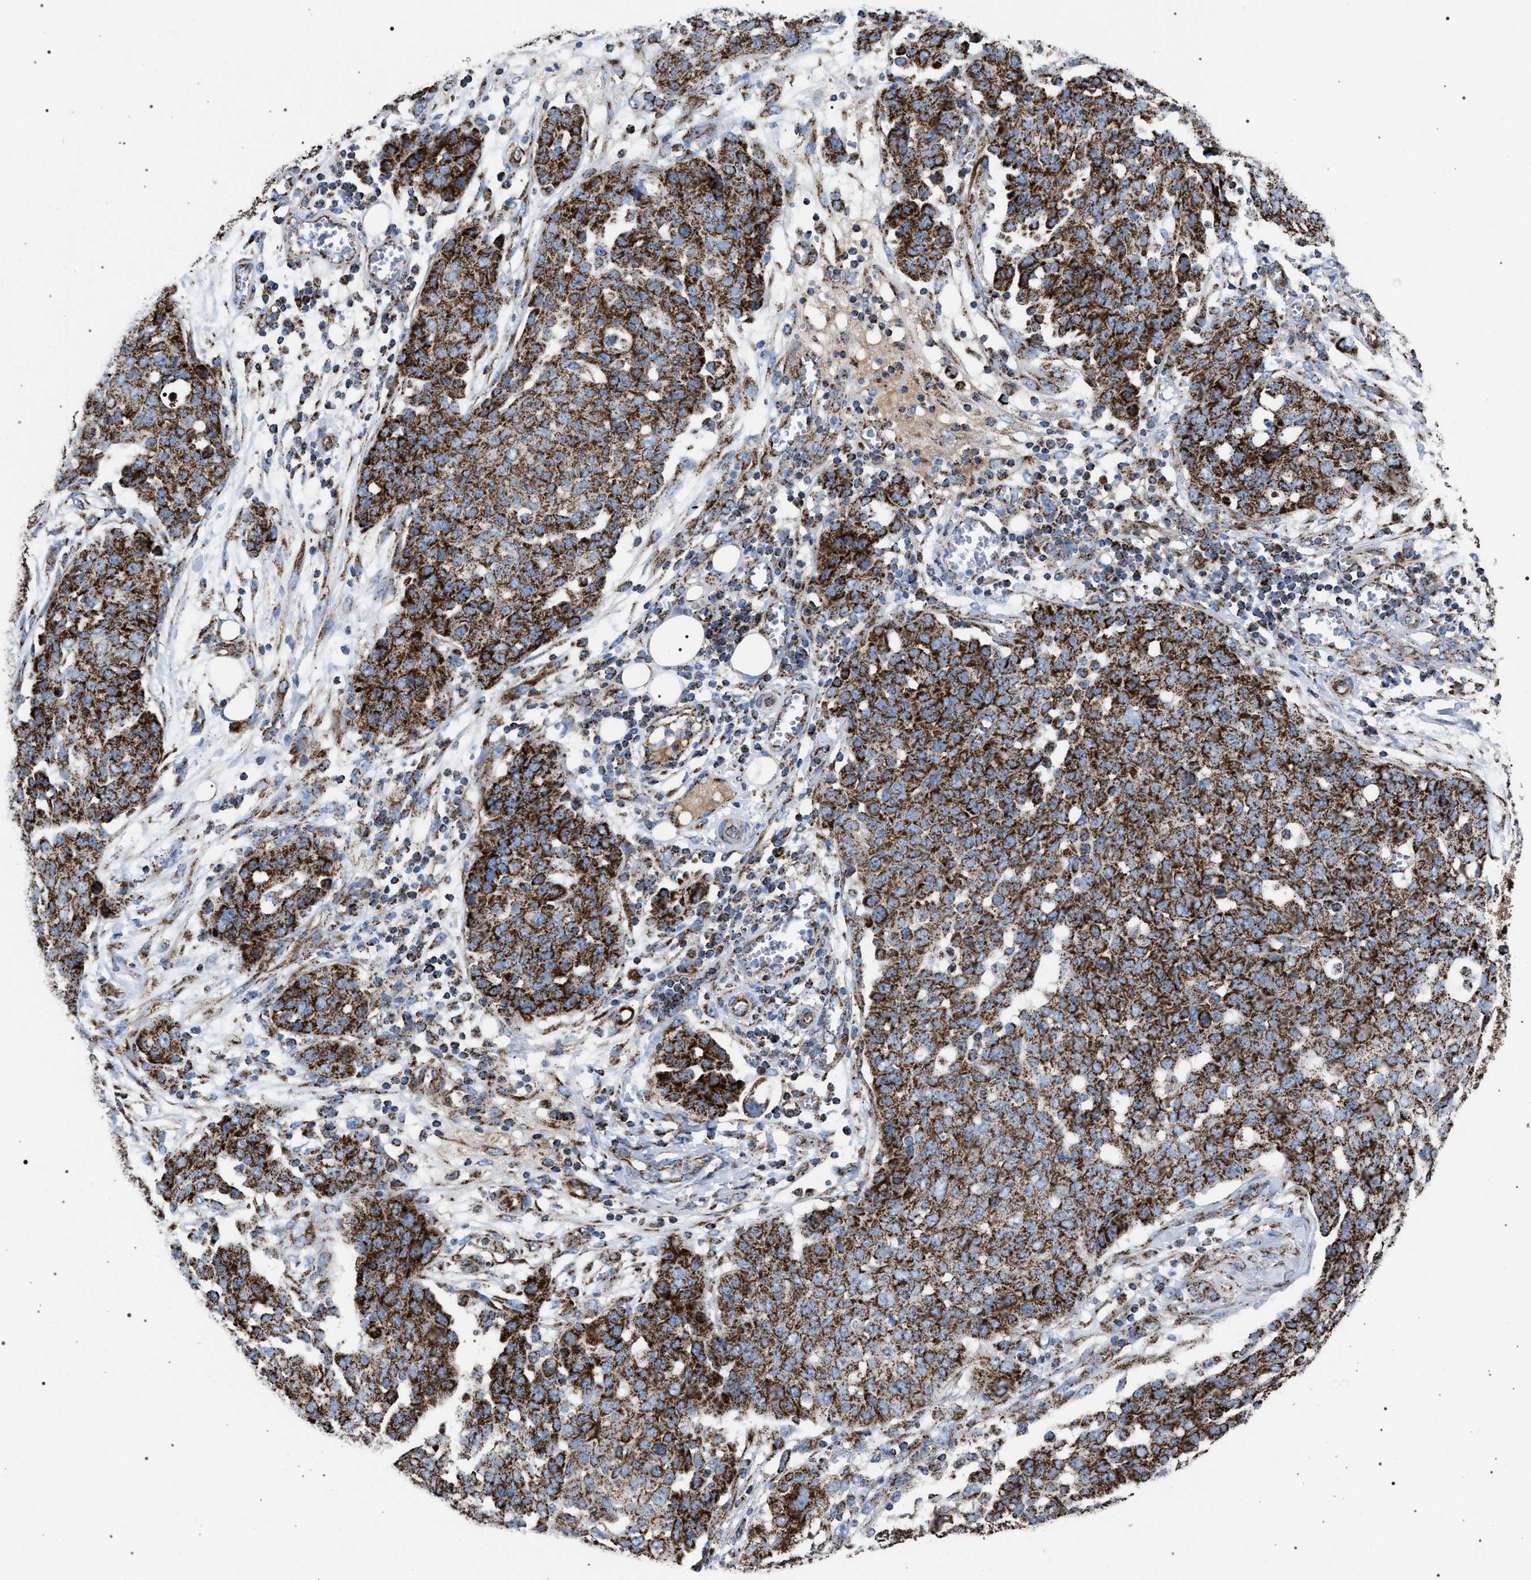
{"staining": {"intensity": "strong", "quantity": ">75%", "location": "cytoplasmic/membranous"}, "tissue": "ovarian cancer", "cell_type": "Tumor cells", "image_type": "cancer", "snomed": [{"axis": "morphology", "description": "Cystadenocarcinoma, serous, NOS"}, {"axis": "topography", "description": "Soft tissue"}, {"axis": "topography", "description": "Ovary"}], "caption": "Tumor cells show high levels of strong cytoplasmic/membranous expression in approximately >75% of cells in ovarian serous cystadenocarcinoma. The protein of interest is shown in brown color, while the nuclei are stained blue.", "gene": "VPS13A", "patient": {"sex": "female", "age": 57}}